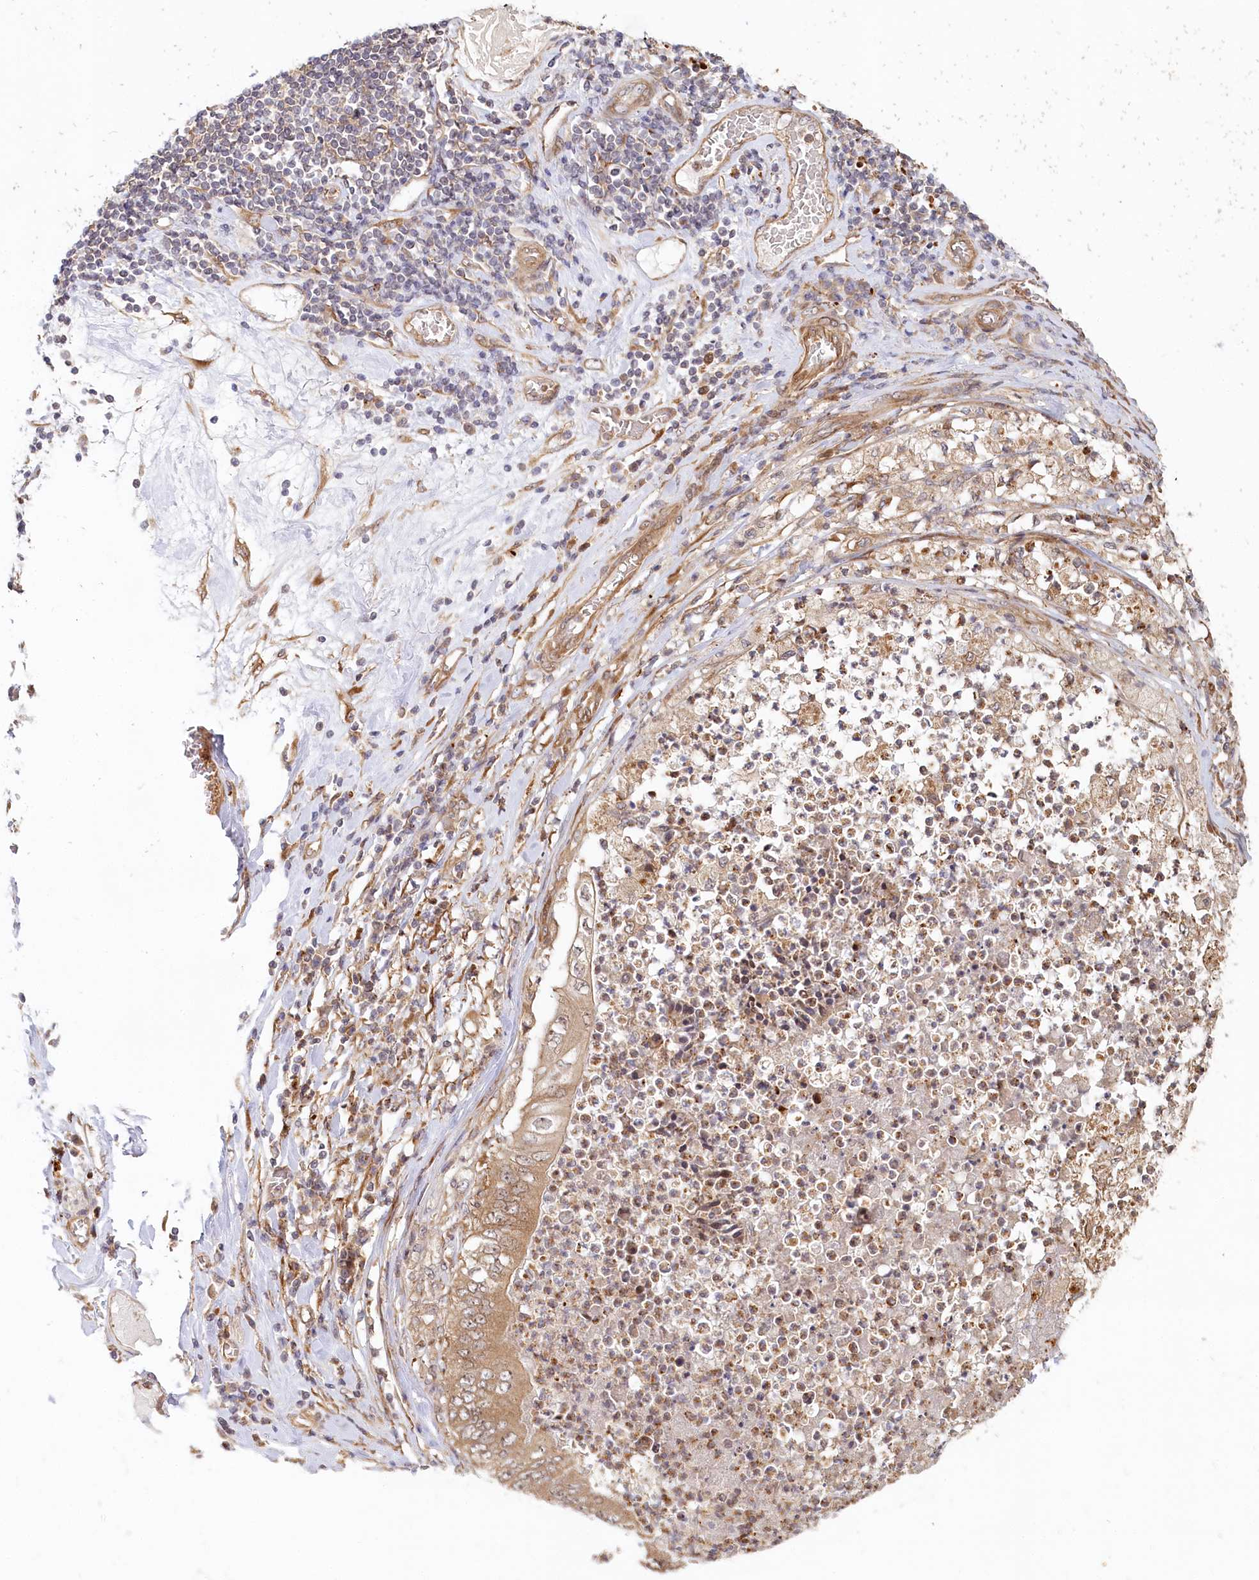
{"staining": {"intensity": "weak", "quantity": ">75%", "location": "cytoplasmic/membranous"}, "tissue": "stomach cancer", "cell_type": "Tumor cells", "image_type": "cancer", "snomed": [{"axis": "morphology", "description": "Adenocarcinoma, NOS"}, {"axis": "topography", "description": "Stomach"}], "caption": "High-magnification brightfield microscopy of stomach cancer stained with DAB (brown) and counterstained with hematoxylin (blue). tumor cells exhibit weak cytoplasmic/membranous positivity is appreciated in about>75% of cells.", "gene": "CEP70", "patient": {"sex": "female", "age": 73}}